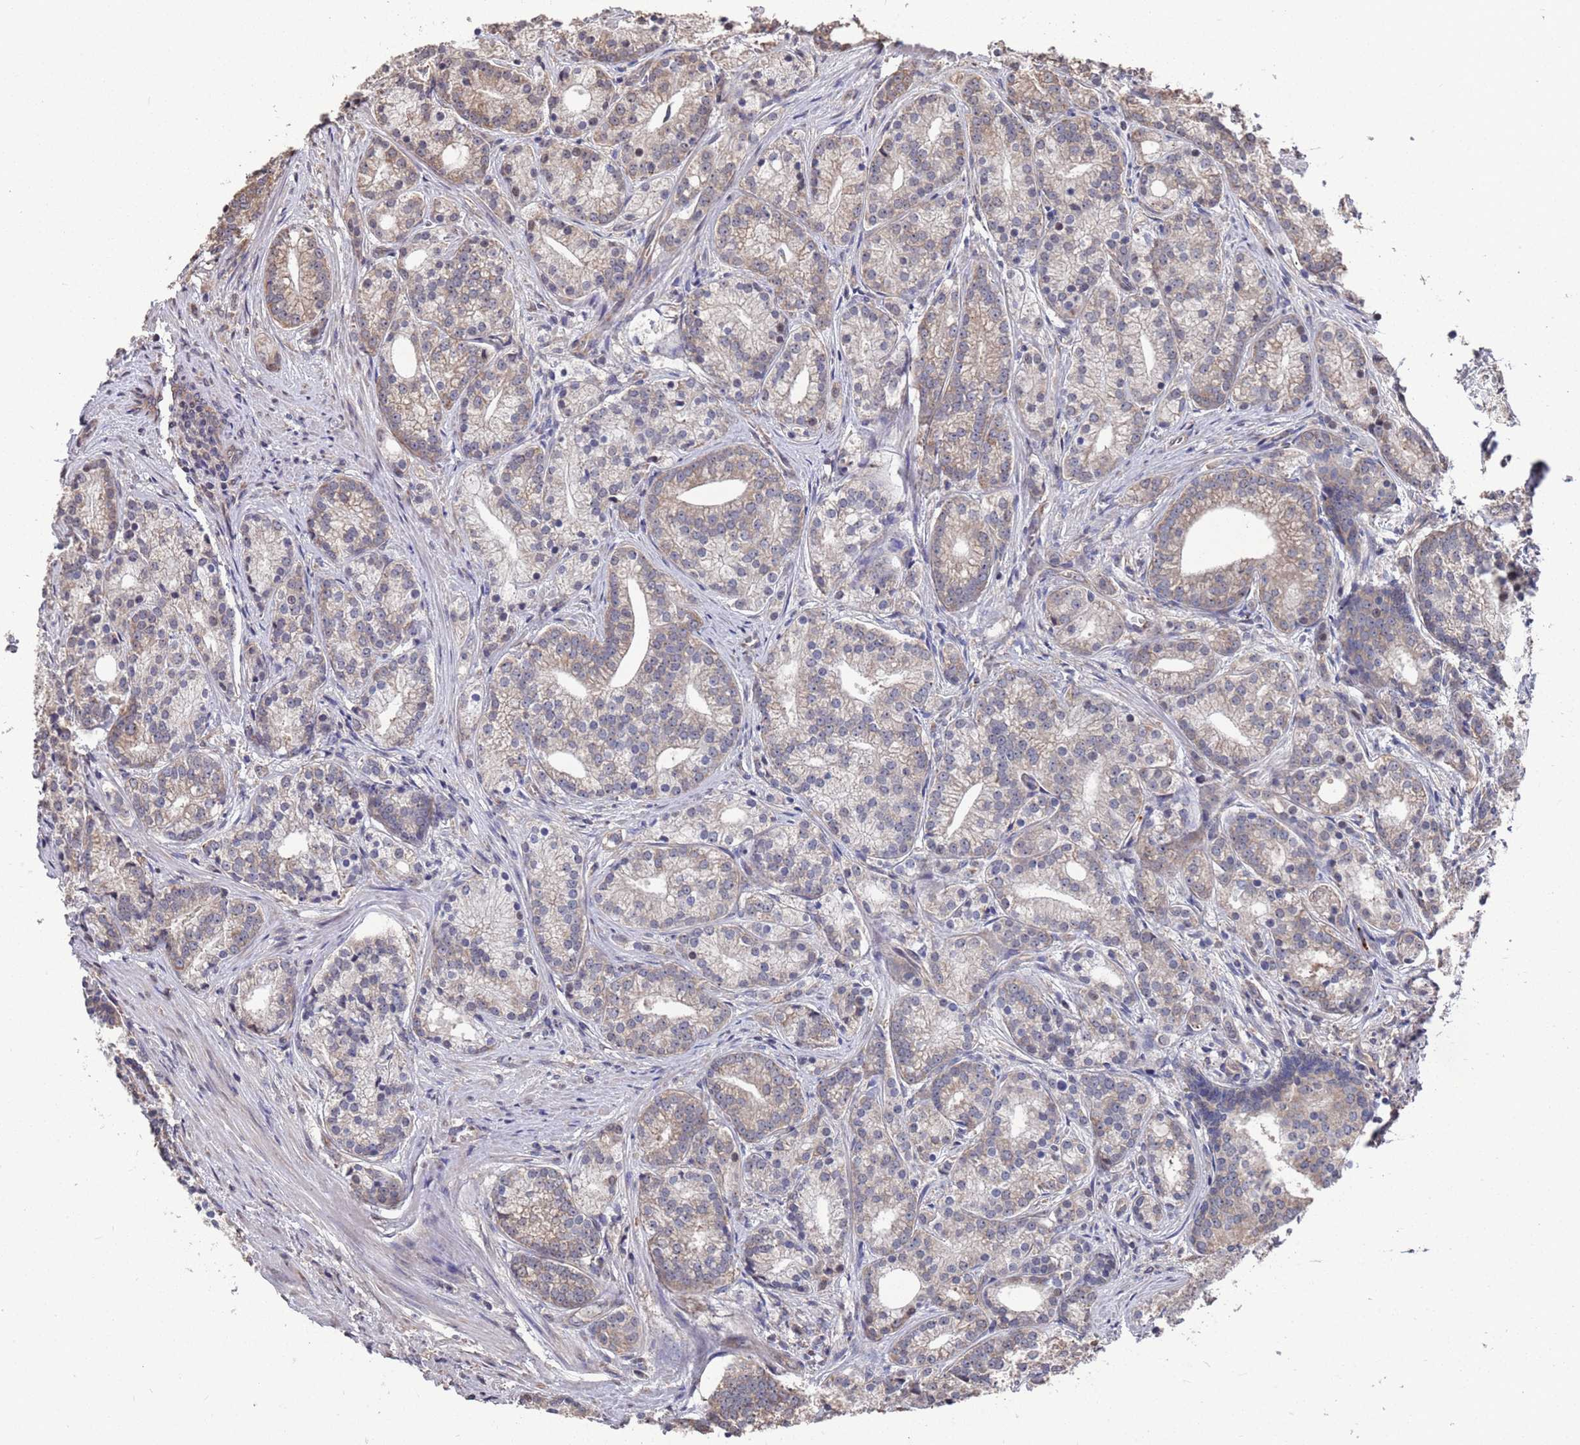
{"staining": {"intensity": "weak", "quantity": "25%-75%", "location": "cytoplasmic/membranous"}, "tissue": "prostate cancer", "cell_type": "Tumor cells", "image_type": "cancer", "snomed": [{"axis": "morphology", "description": "Adenocarcinoma, Low grade"}, {"axis": "topography", "description": "Prostate"}], "caption": "Immunohistochemistry (IHC) staining of prostate cancer, which demonstrates low levels of weak cytoplasmic/membranous staining in about 25%-75% of tumor cells indicating weak cytoplasmic/membranous protein positivity. The staining was performed using DAB (3,3'-diaminobenzidine) (brown) for protein detection and nuclei were counterstained in hematoxylin (blue).", "gene": "CFAP119", "patient": {"sex": "male", "age": 71}}